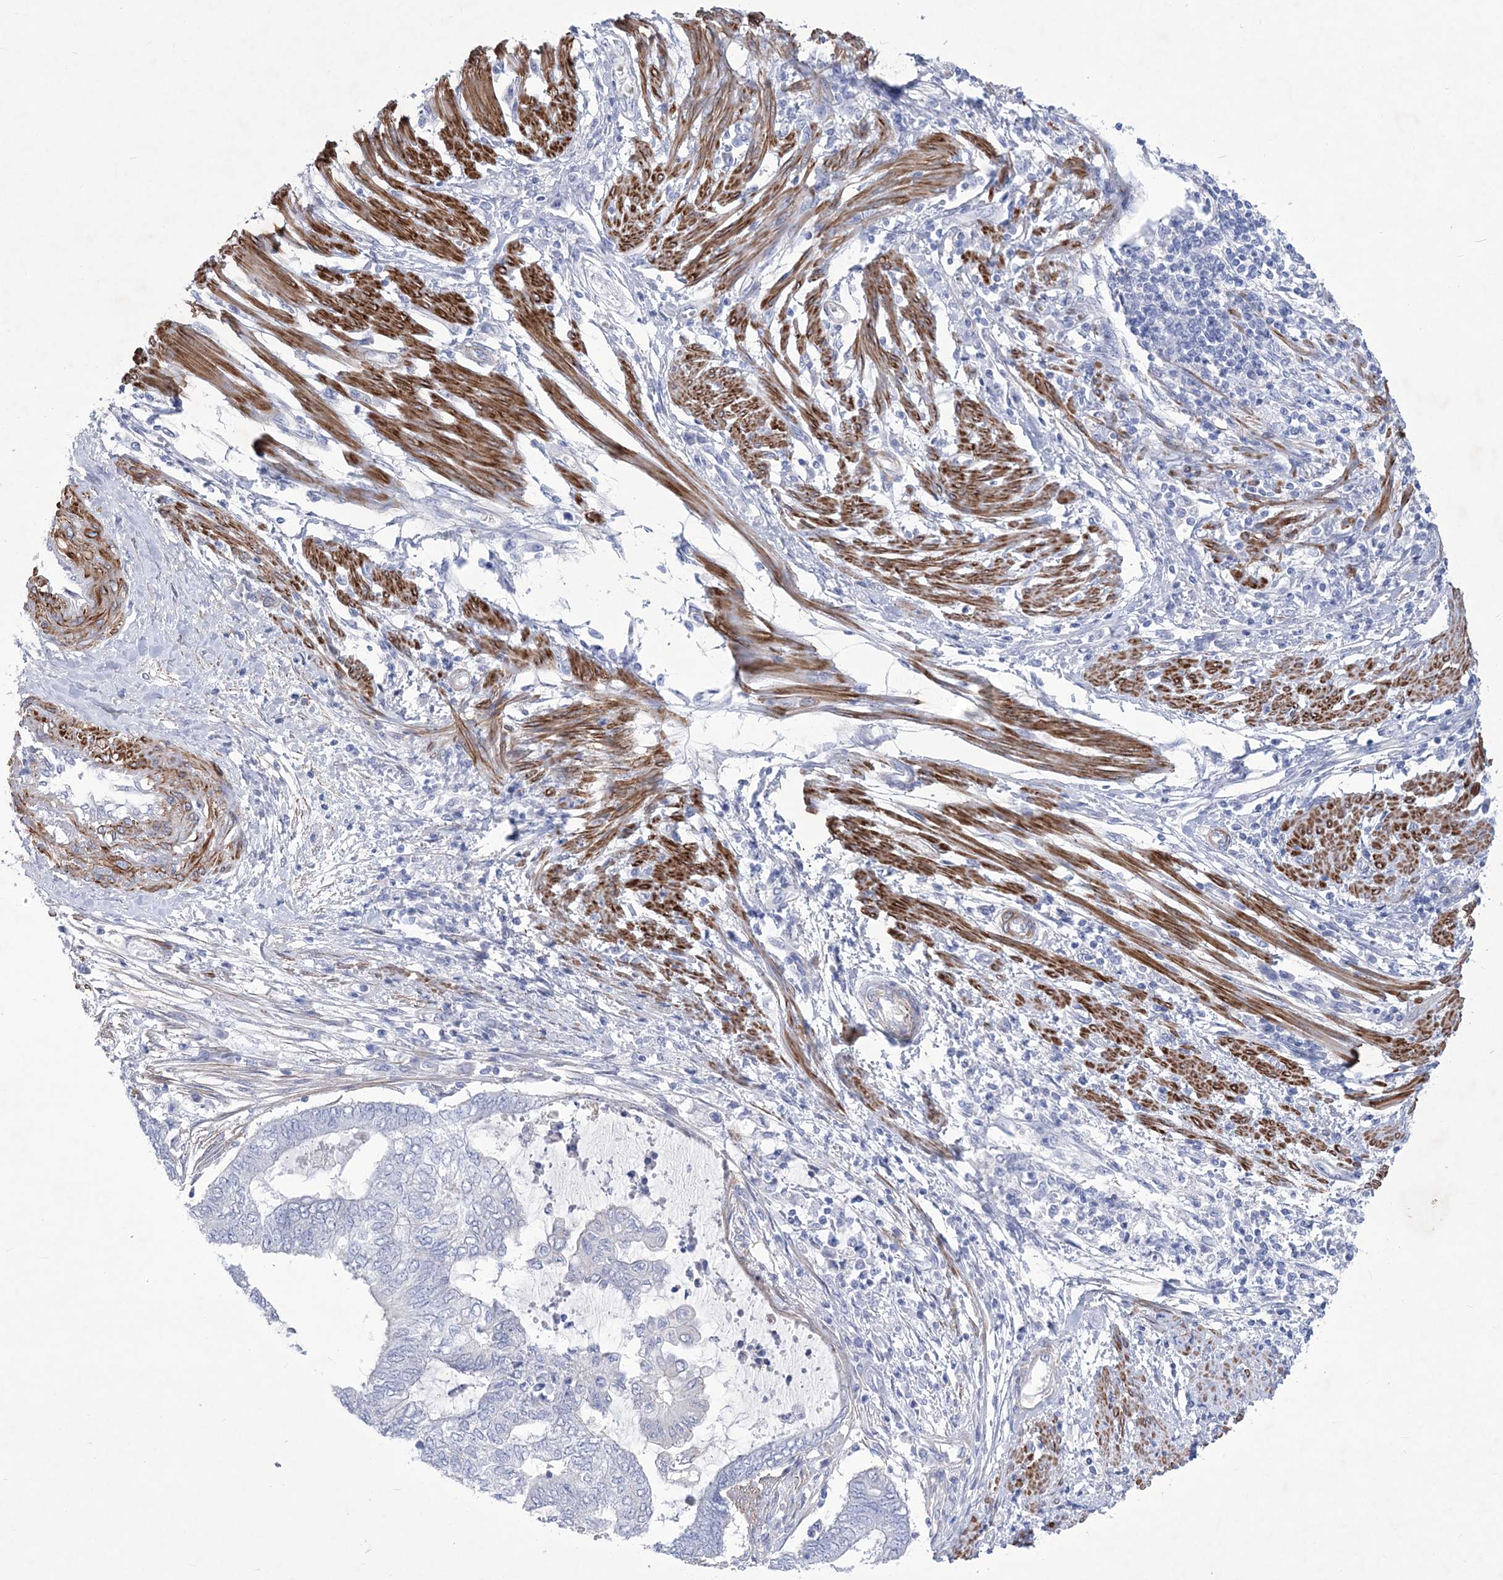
{"staining": {"intensity": "negative", "quantity": "none", "location": "none"}, "tissue": "endometrial cancer", "cell_type": "Tumor cells", "image_type": "cancer", "snomed": [{"axis": "morphology", "description": "Adenocarcinoma, NOS"}, {"axis": "topography", "description": "Uterus"}, {"axis": "topography", "description": "Endometrium"}], "caption": "Immunohistochemistry (IHC) image of endometrial cancer (adenocarcinoma) stained for a protein (brown), which shows no expression in tumor cells.", "gene": "WDR74", "patient": {"sex": "female", "age": 70}}